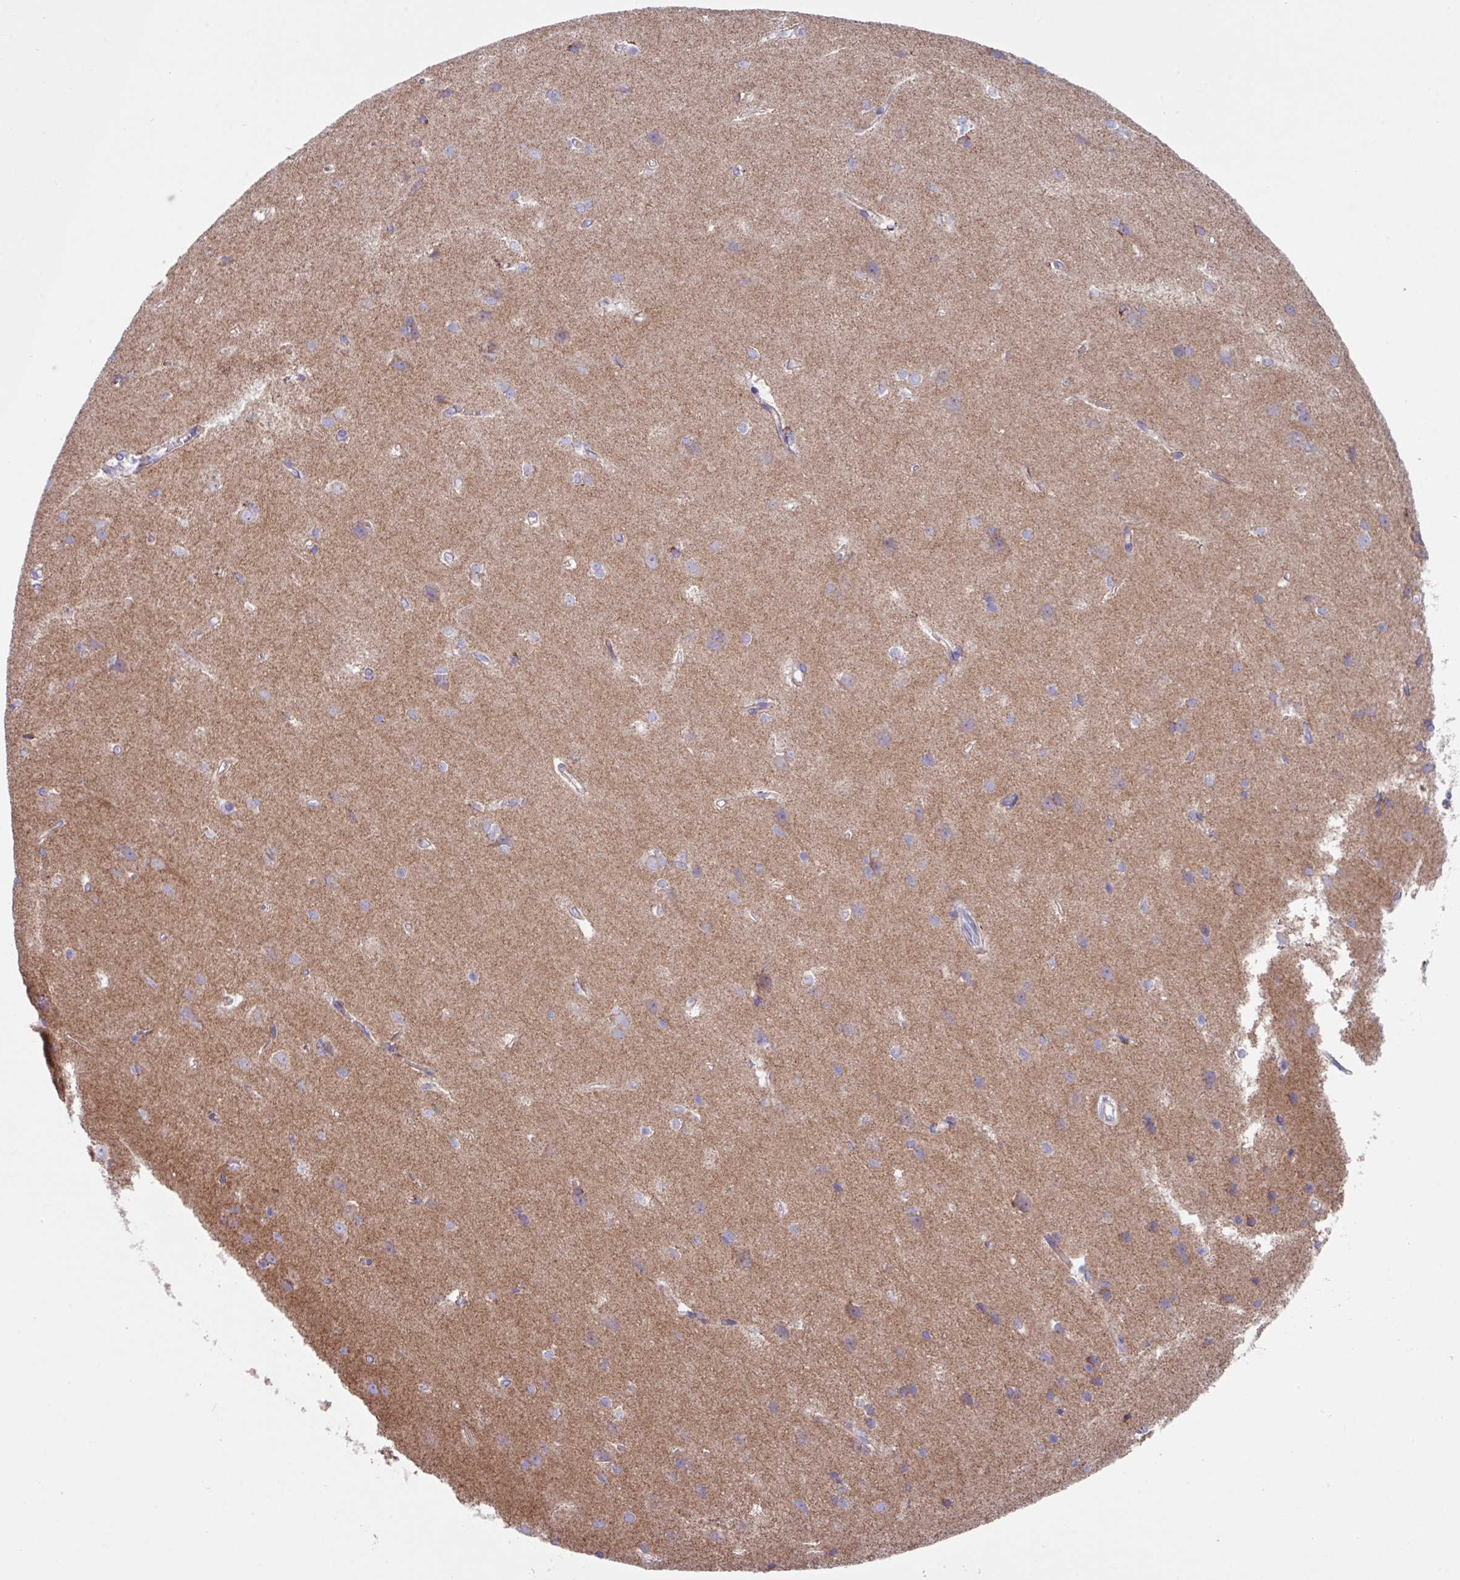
{"staining": {"intensity": "negative", "quantity": "none", "location": "none"}, "tissue": "cerebral cortex", "cell_type": "Endothelial cells", "image_type": "normal", "snomed": [{"axis": "morphology", "description": "Normal tissue, NOS"}, {"axis": "topography", "description": "Cerebral cortex"}], "caption": "The histopathology image demonstrates no staining of endothelial cells in normal cerebral cortex.", "gene": "OTULIN", "patient": {"sex": "male", "age": 37}}